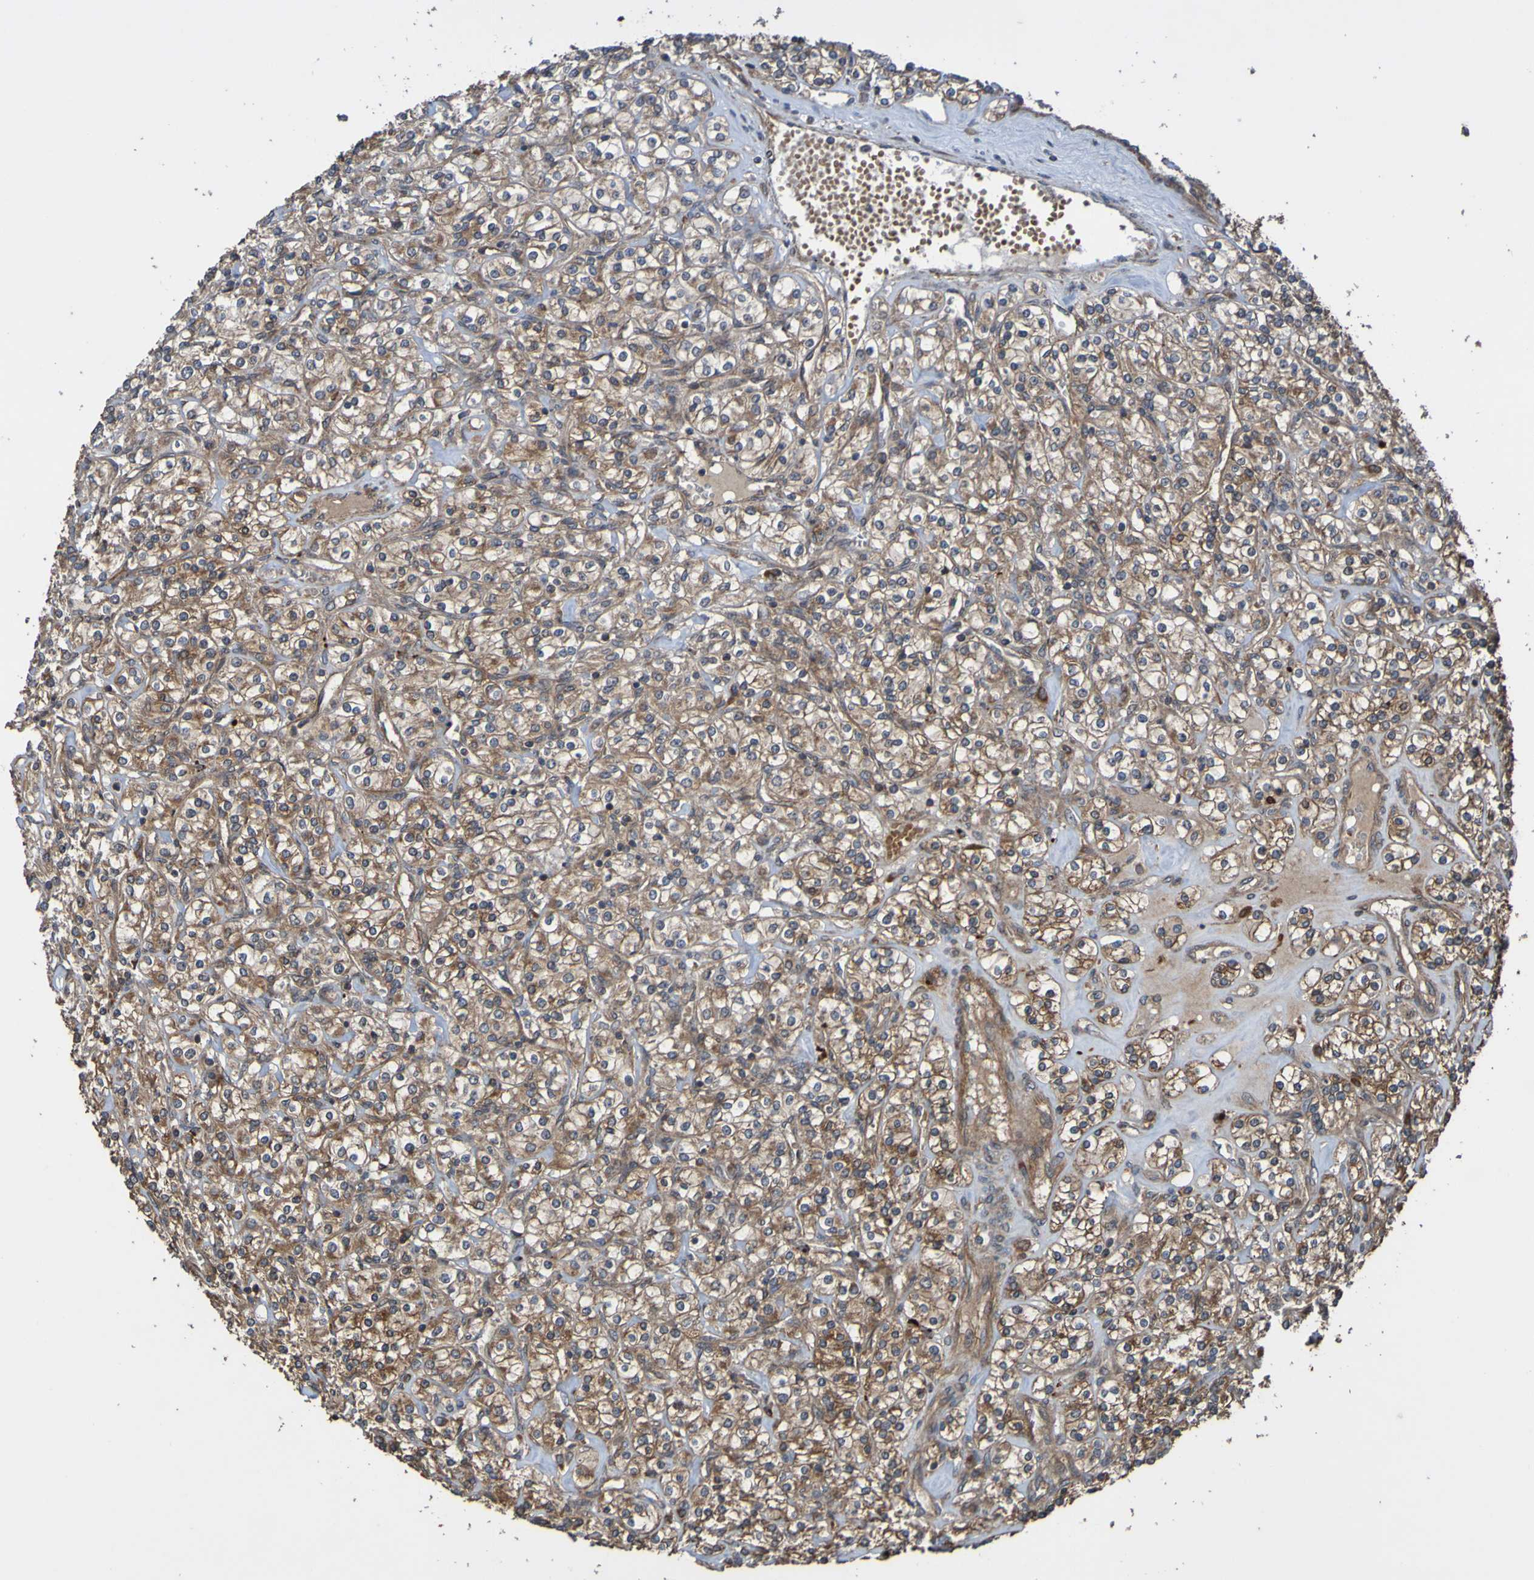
{"staining": {"intensity": "moderate", "quantity": ">75%", "location": "cytoplasmic/membranous"}, "tissue": "renal cancer", "cell_type": "Tumor cells", "image_type": "cancer", "snomed": [{"axis": "morphology", "description": "Adenocarcinoma, NOS"}, {"axis": "topography", "description": "Kidney"}], "caption": "Adenocarcinoma (renal) stained with a brown dye exhibits moderate cytoplasmic/membranous positive staining in approximately >75% of tumor cells.", "gene": "UCN", "patient": {"sex": "male", "age": 77}}